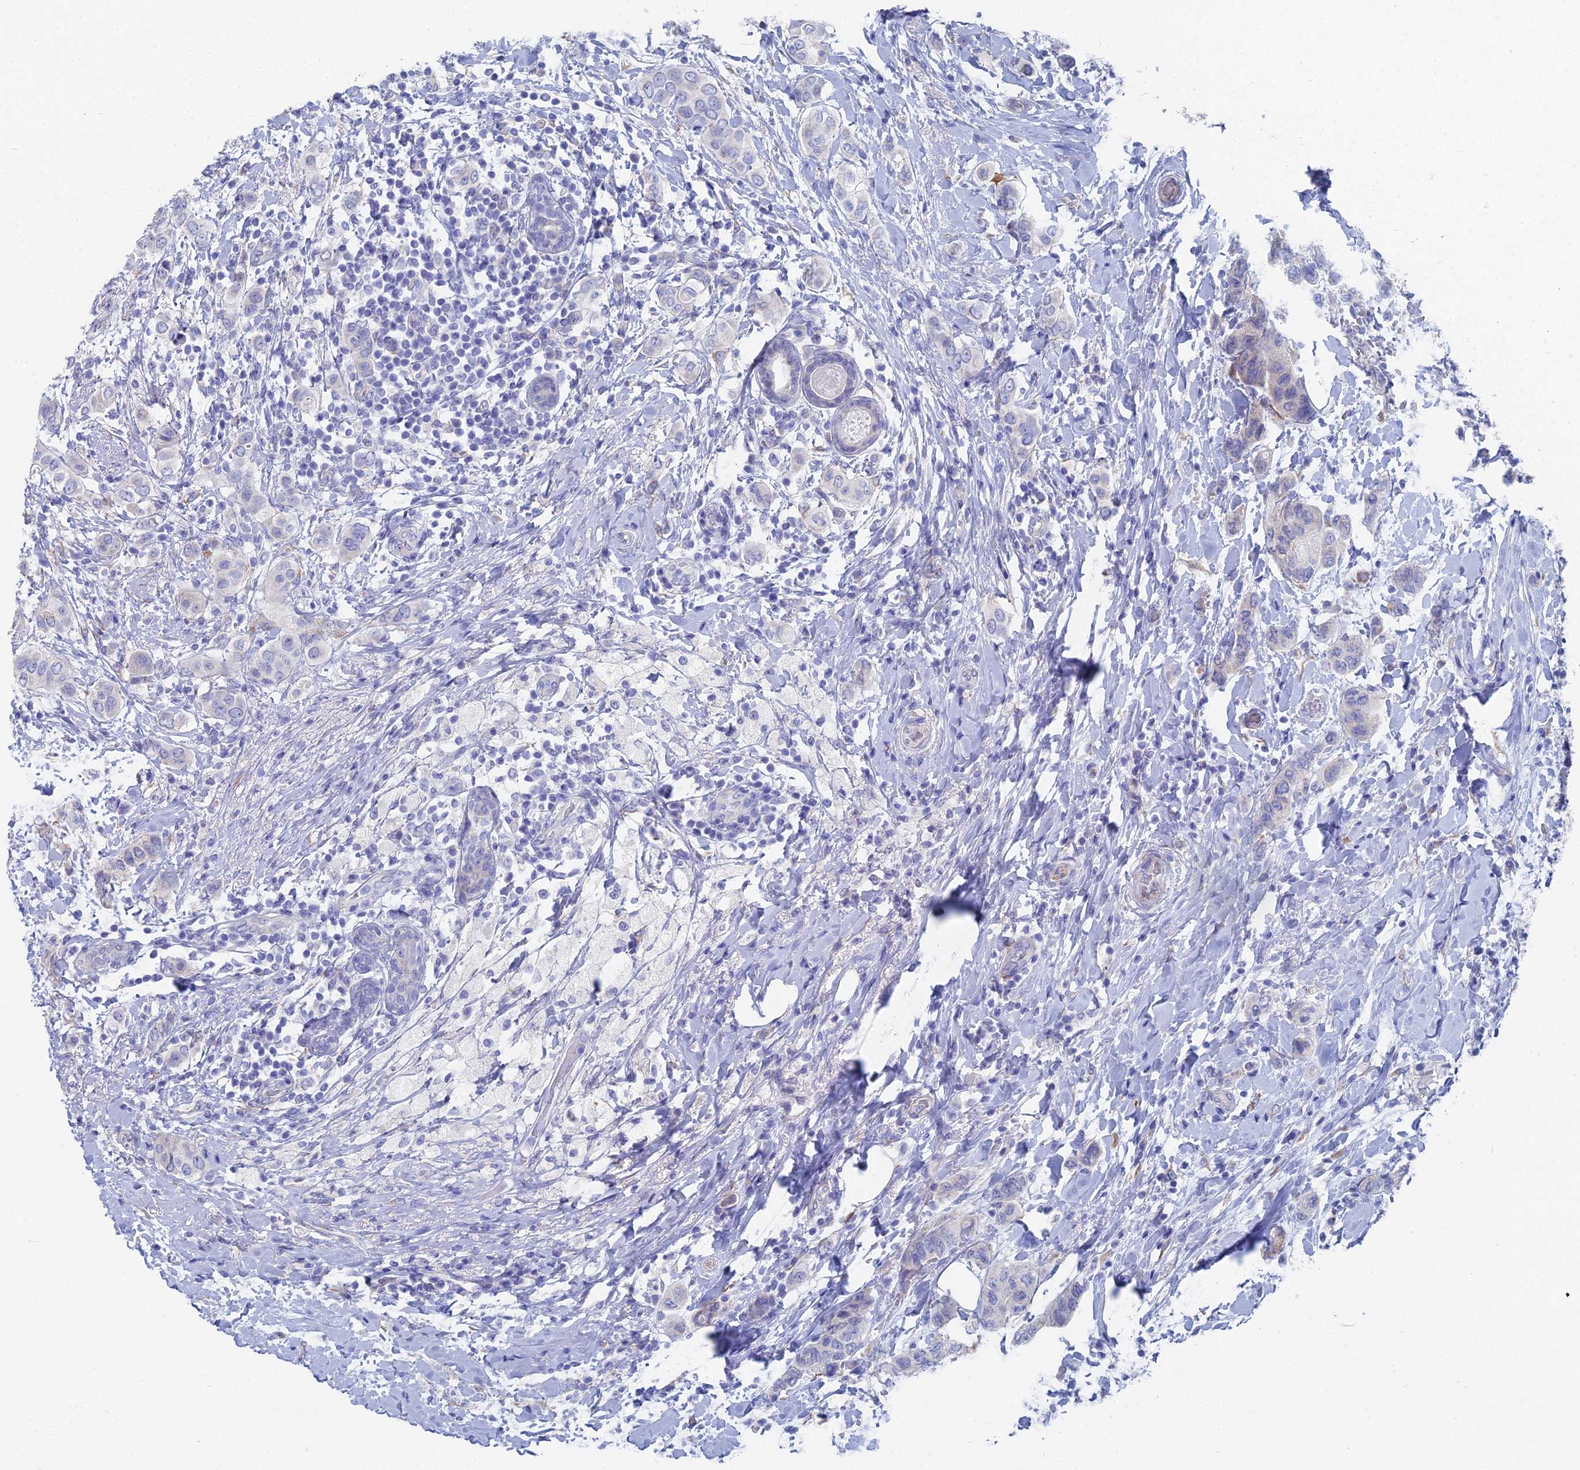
{"staining": {"intensity": "negative", "quantity": "none", "location": "none"}, "tissue": "breast cancer", "cell_type": "Tumor cells", "image_type": "cancer", "snomed": [{"axis": "morphology", "description": "Lobular carcinoma"}, {"axis": "topography", "description": "Breast"}], "caption": "This photomicrograph is of breast cancer stained with immunohistochemistry (IHC) to label a protein in brown with the nuclei are counter-stained blue. There is no positivity in tumor cells. (Immunohistochemistry (ihc), brightfield microscopy, high magnification).", "gene": "TNNT3", "patient": {"sex": "female", "age": 51}}